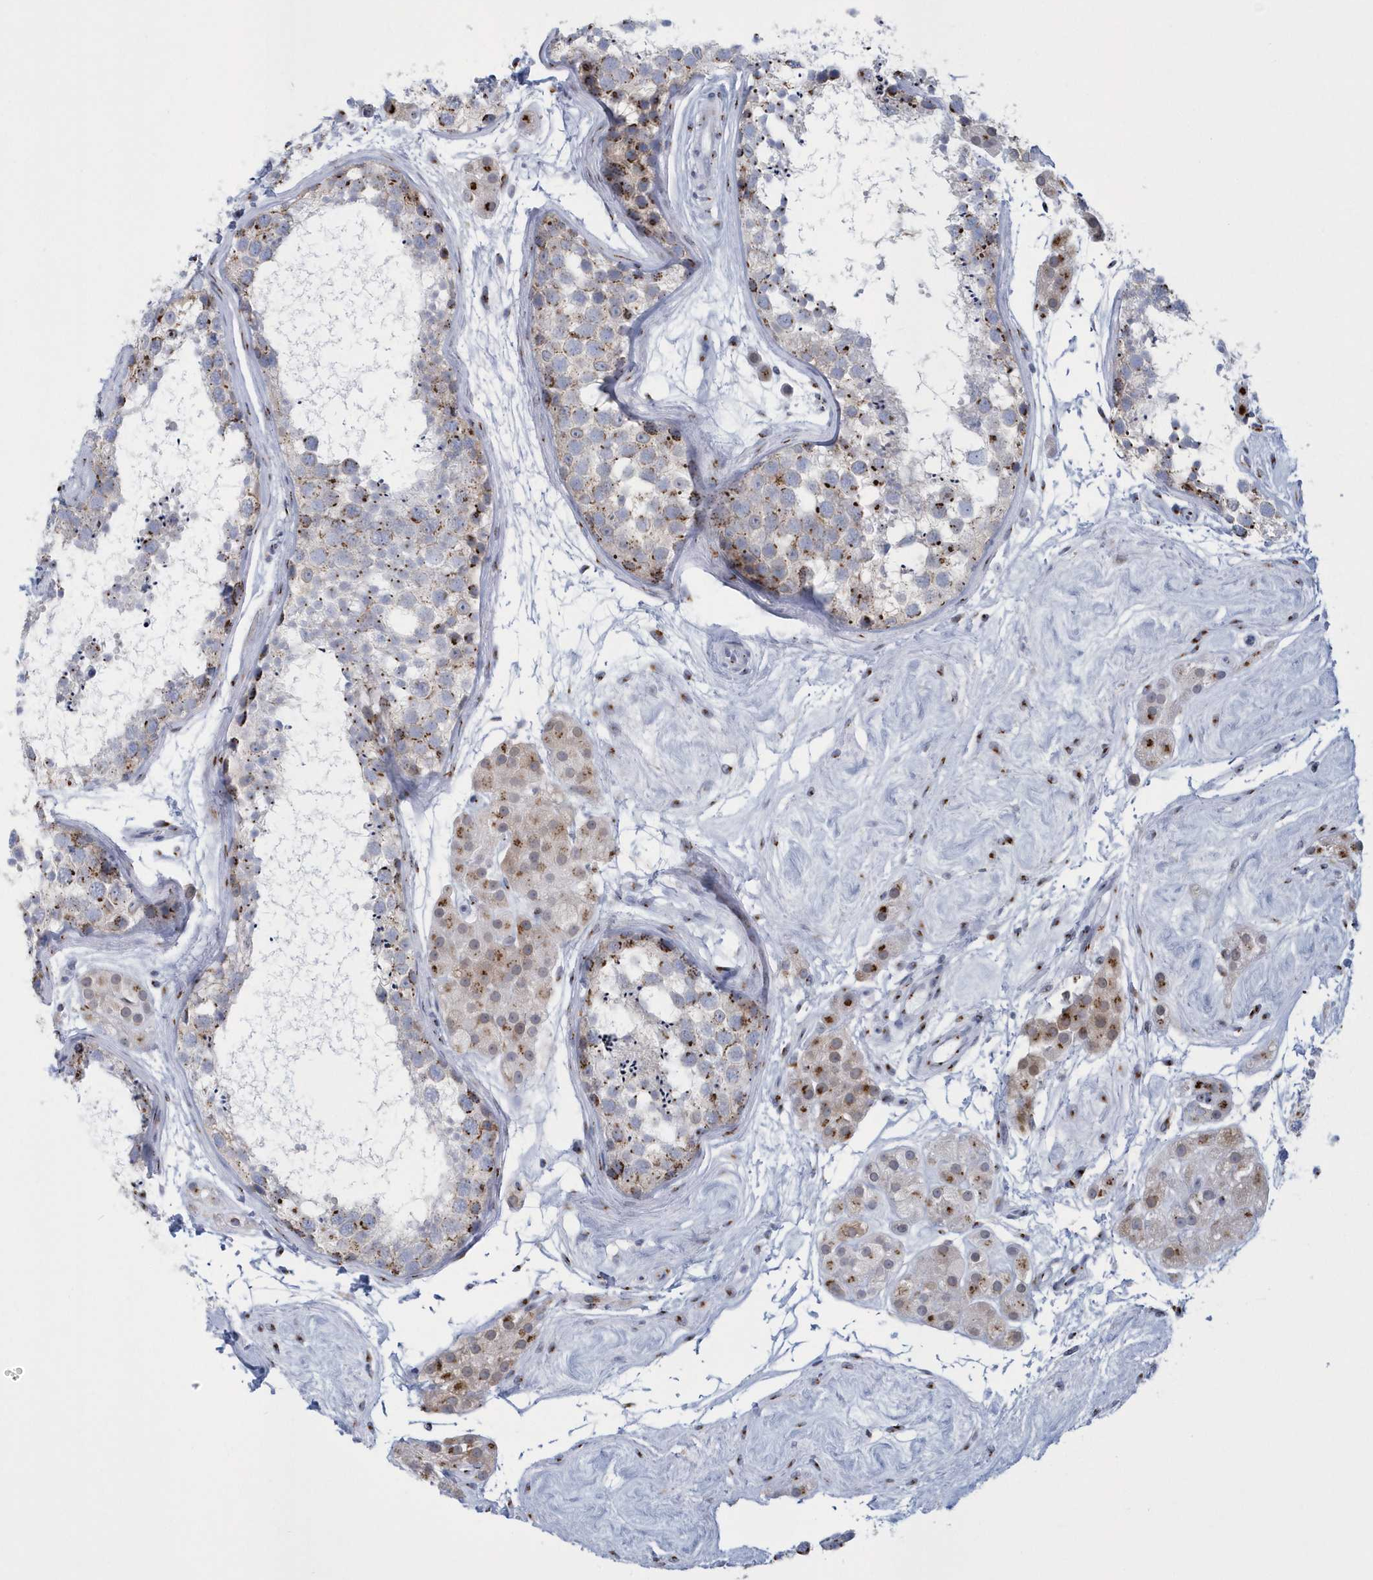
{"staining": {"intensity": "moderate", "quantity": "25%-75%", "location": "cytoplasmic/membranous"}, "tissue": "testis", "cell_type": "Cells in seminiferous ducts", "image_type": "normal", "snomed": [{"axis": "morphology", "description": "Normal tissue, NOS"}, {"axis": "topography", "description": "Testis"}], "caption": "Immunohistochemical staining of unremarkable testis shows 25%-75% levels of moderate cytoplasmic/membranous protein expression in about 25%-75% of cells in seminiferous ducts. (Stains: DAB in brown, nuclei in blue, Microscopy: brightfield microscopy at high magnification).", "gene": "SLX9", "patient": {"sex": "male", "age": 56}}